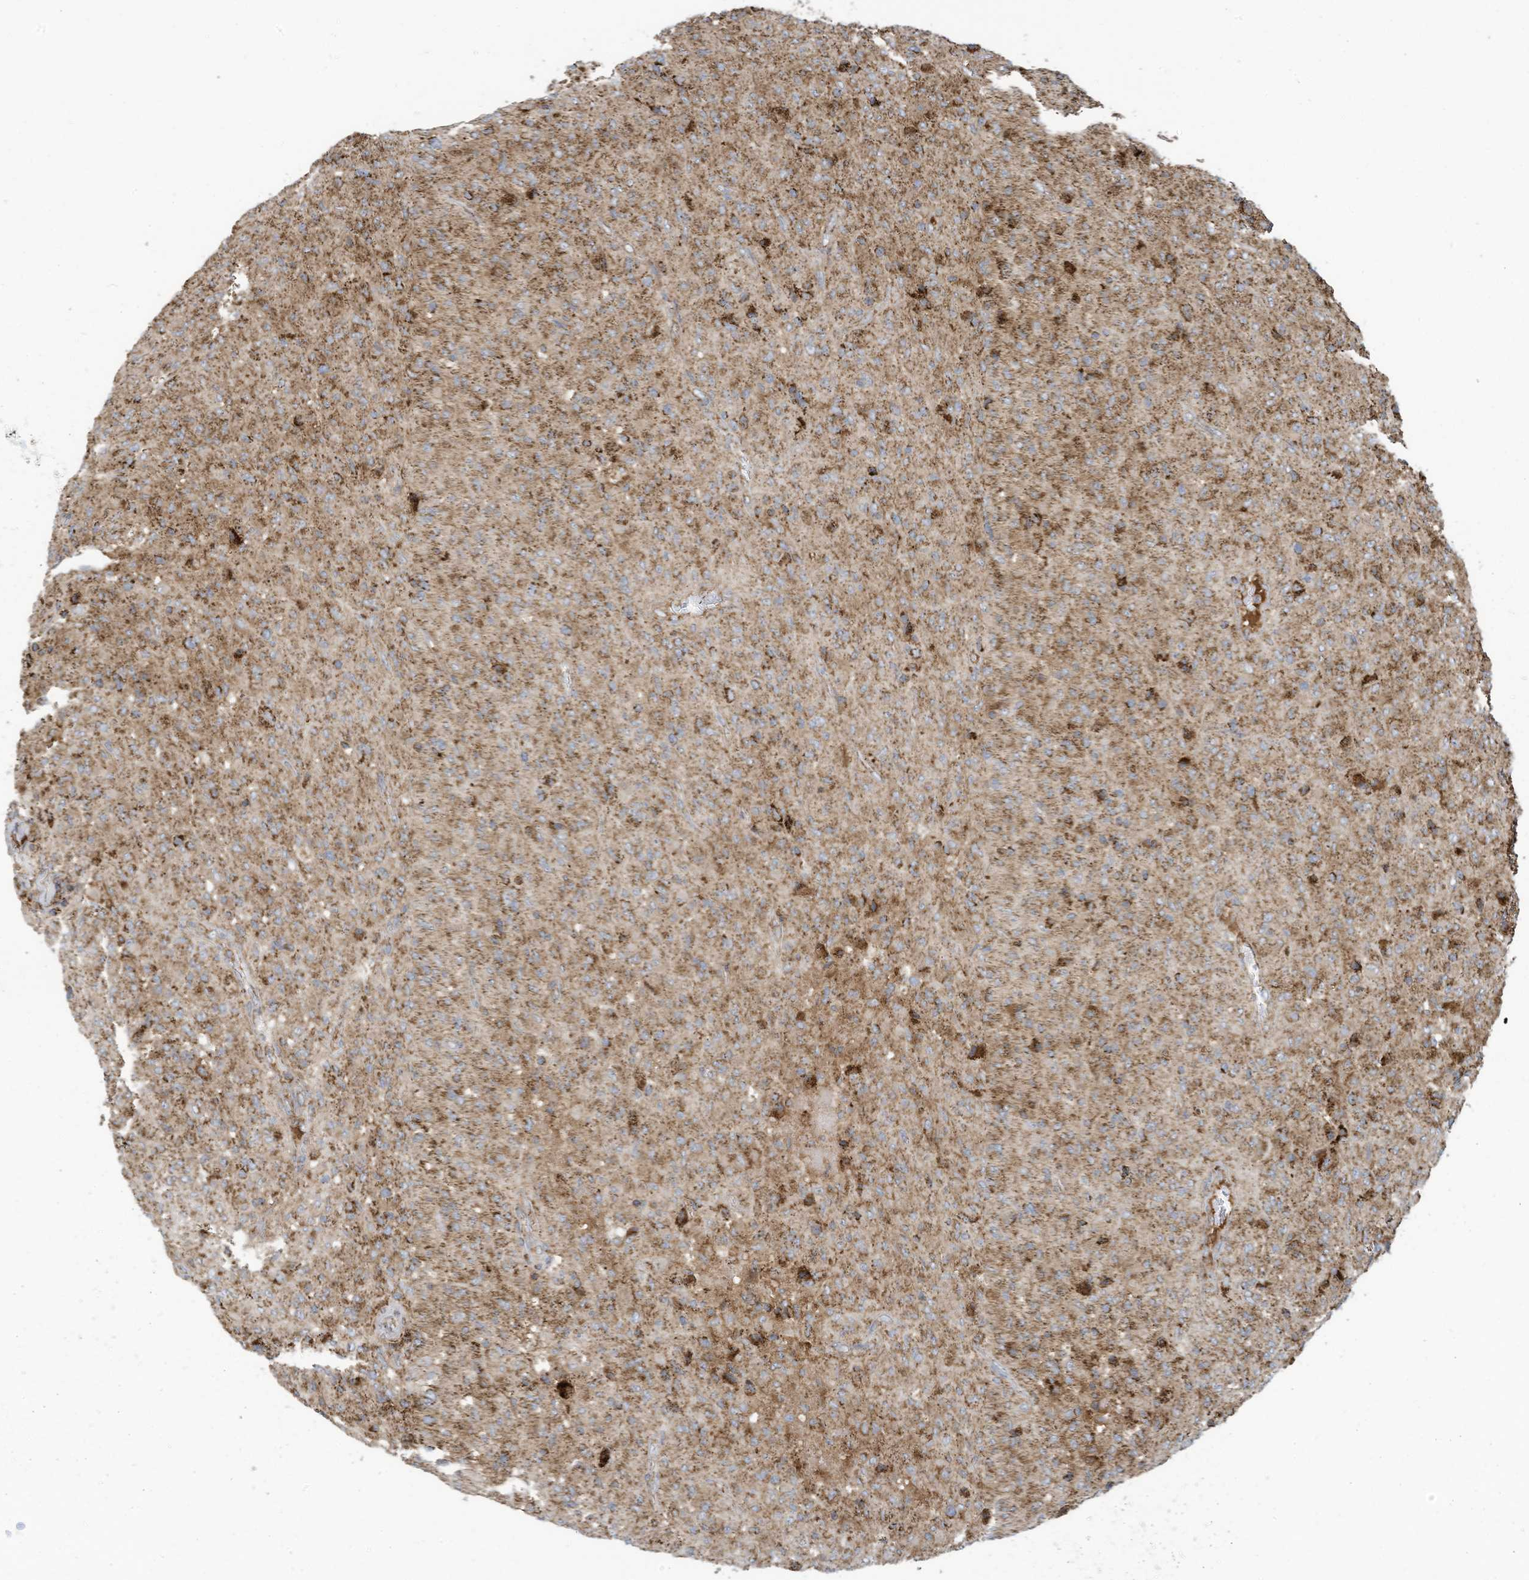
{"staining": {"intensity": "moderate", "quantity": ">75%", "location": "cytoplasmic/membranous"}, "tissue": "glioma", "cell_type": "Tumor cells", "image_type": "cancer", "snomed": [{"axis": "morphology", "description": "Glioma, malignant, High grade"}, {"axis": "topography", "description": "Brain"}], "caption": "Glioma was stained to show a protein in brown. There is medium levels of moderate cytoplasmic/membranous positivity in approximately >75% of tumor cells.", "gene": "COX10", "patient": {"sex": "female", "age": 57}}